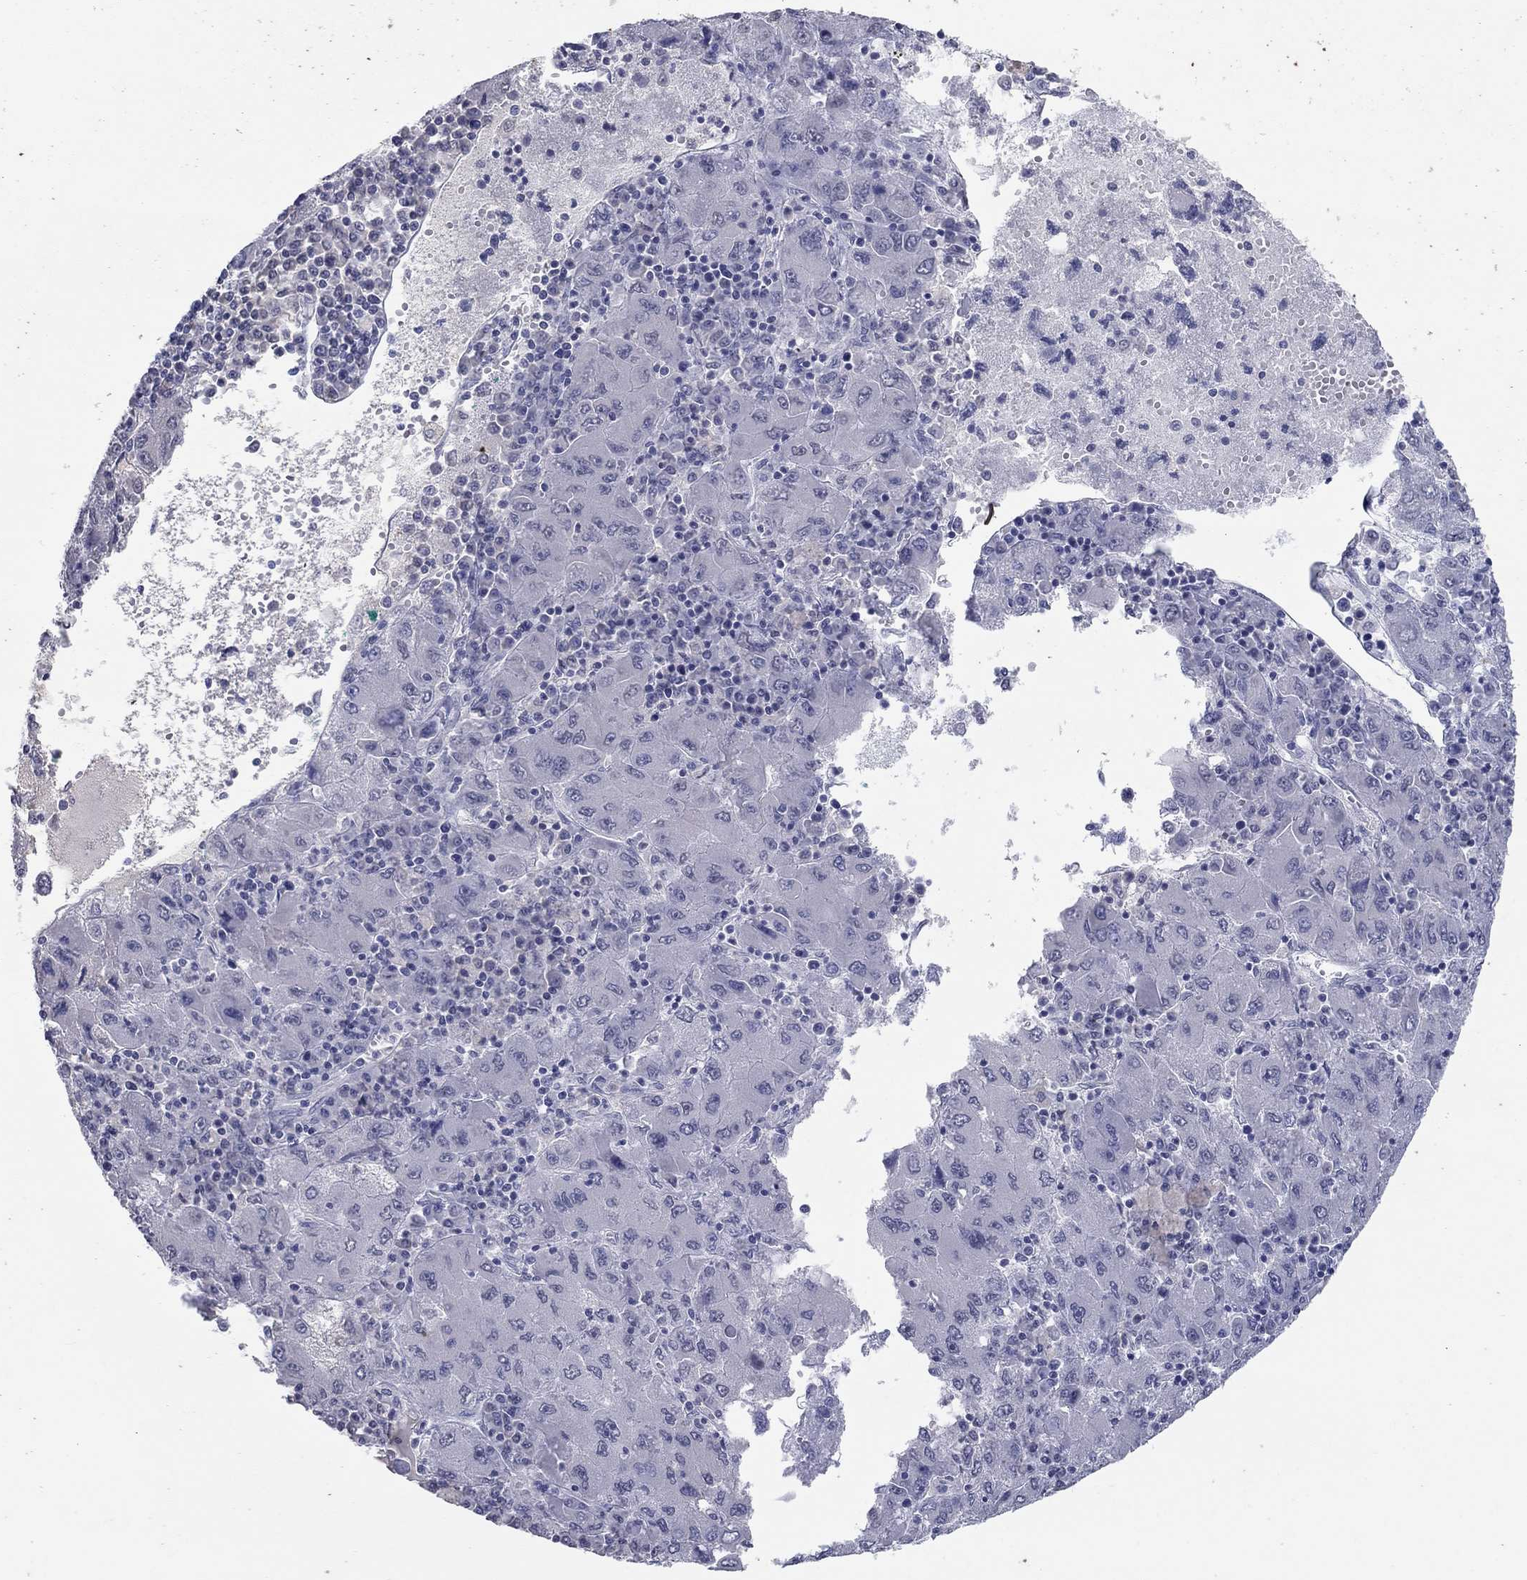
{"staining": {"intensity": "negative", "quantity": "none", "location": "none"}, "tissue": "liver cancer", "cell_type": "Tumor cells", "image_type": "cancer", "snomed": [{"axis": "morphology", "description": "Carcinoma, Hepatocellular, NOS"}, {"axis": "topography", "description": "Liver"}], "caption": "Liver hepatocellular carcinoma was stained to show a protein in brown. There is no significant expression in tumor cells.", "gene": "KRT75", "patient": {"sex": "male", "age": 75}}